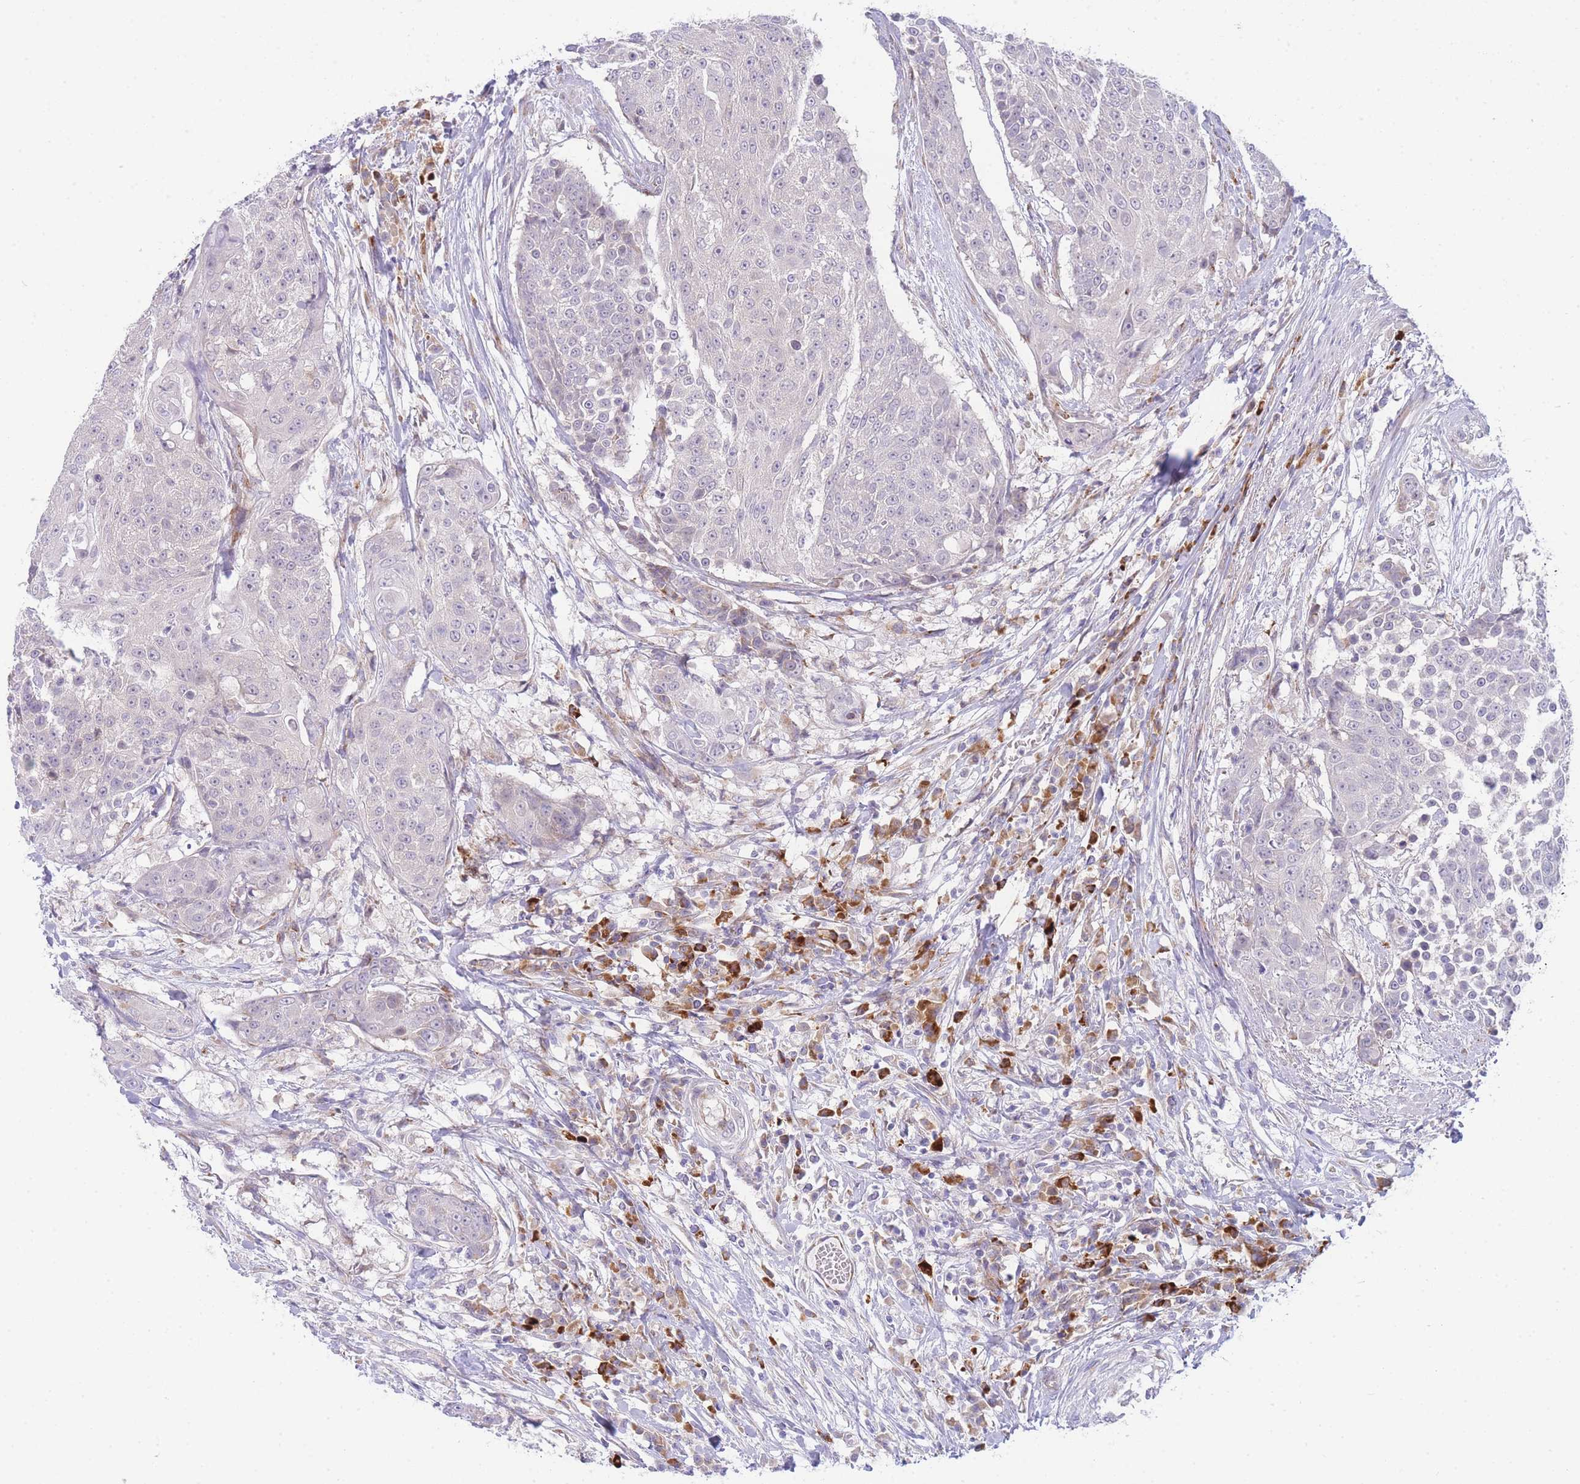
{"staining": {"intensity": "negative", "quantity": "none", "location": "none"}, "tissue": "urothelial cancer", "cell_type": "Tumor cells", "image_type": "cancer", "snomed": [{"axis": "morphology", "description": "Urothelial carcinoma, High grade"}, {"axis": "topography", "description": "Urinary bladder"}], "caption": "Micrograph shows no protein expression in tumor cells of high-grade urothelial carcinoma tissue.", "gene": "ZNF510", "patient": {"sex": "female", "age": 63}}